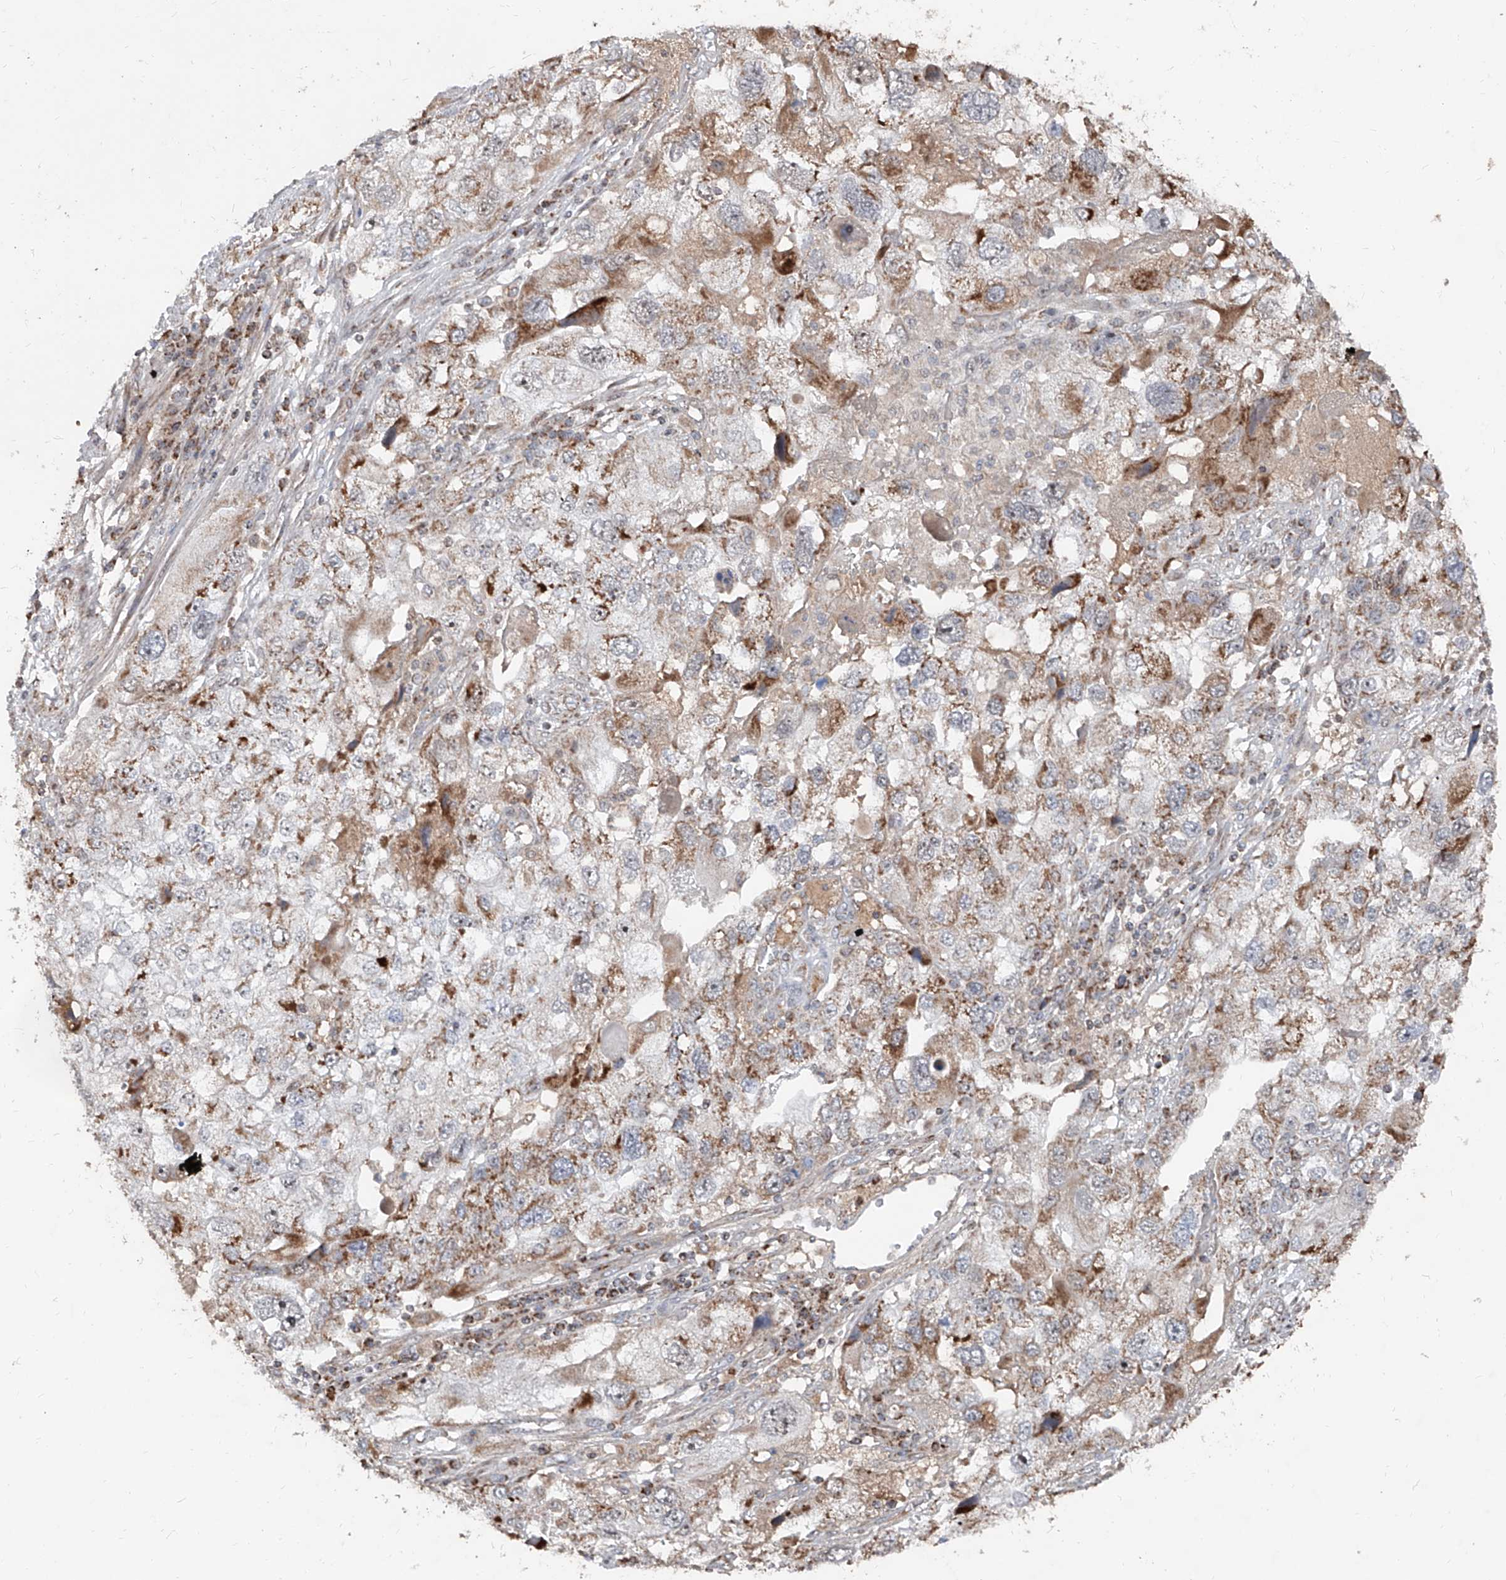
{"staining": {"intensity": "weak", "quantity": ">75%", "location": "cytoplasmic/membranous"}, "tissue": "endometrial cancer", "cell_type": "Tumor cells", "image_type": "cancer", "snomed": [{"axis": "morphology", "description": "Adenocarcinoma, NOS"}, {"axis": "topography", "description": "Endometrium"}], "caption": "Approximately >75% of tumor cells in human adenocarcinoma (endometrial) exhibit weak cytoplasmic/membranous protein staining as visualized by brown immunohistochemical staining.", "gene": "NDUFB3", "patient": {"sex": "female", "age": 49}}